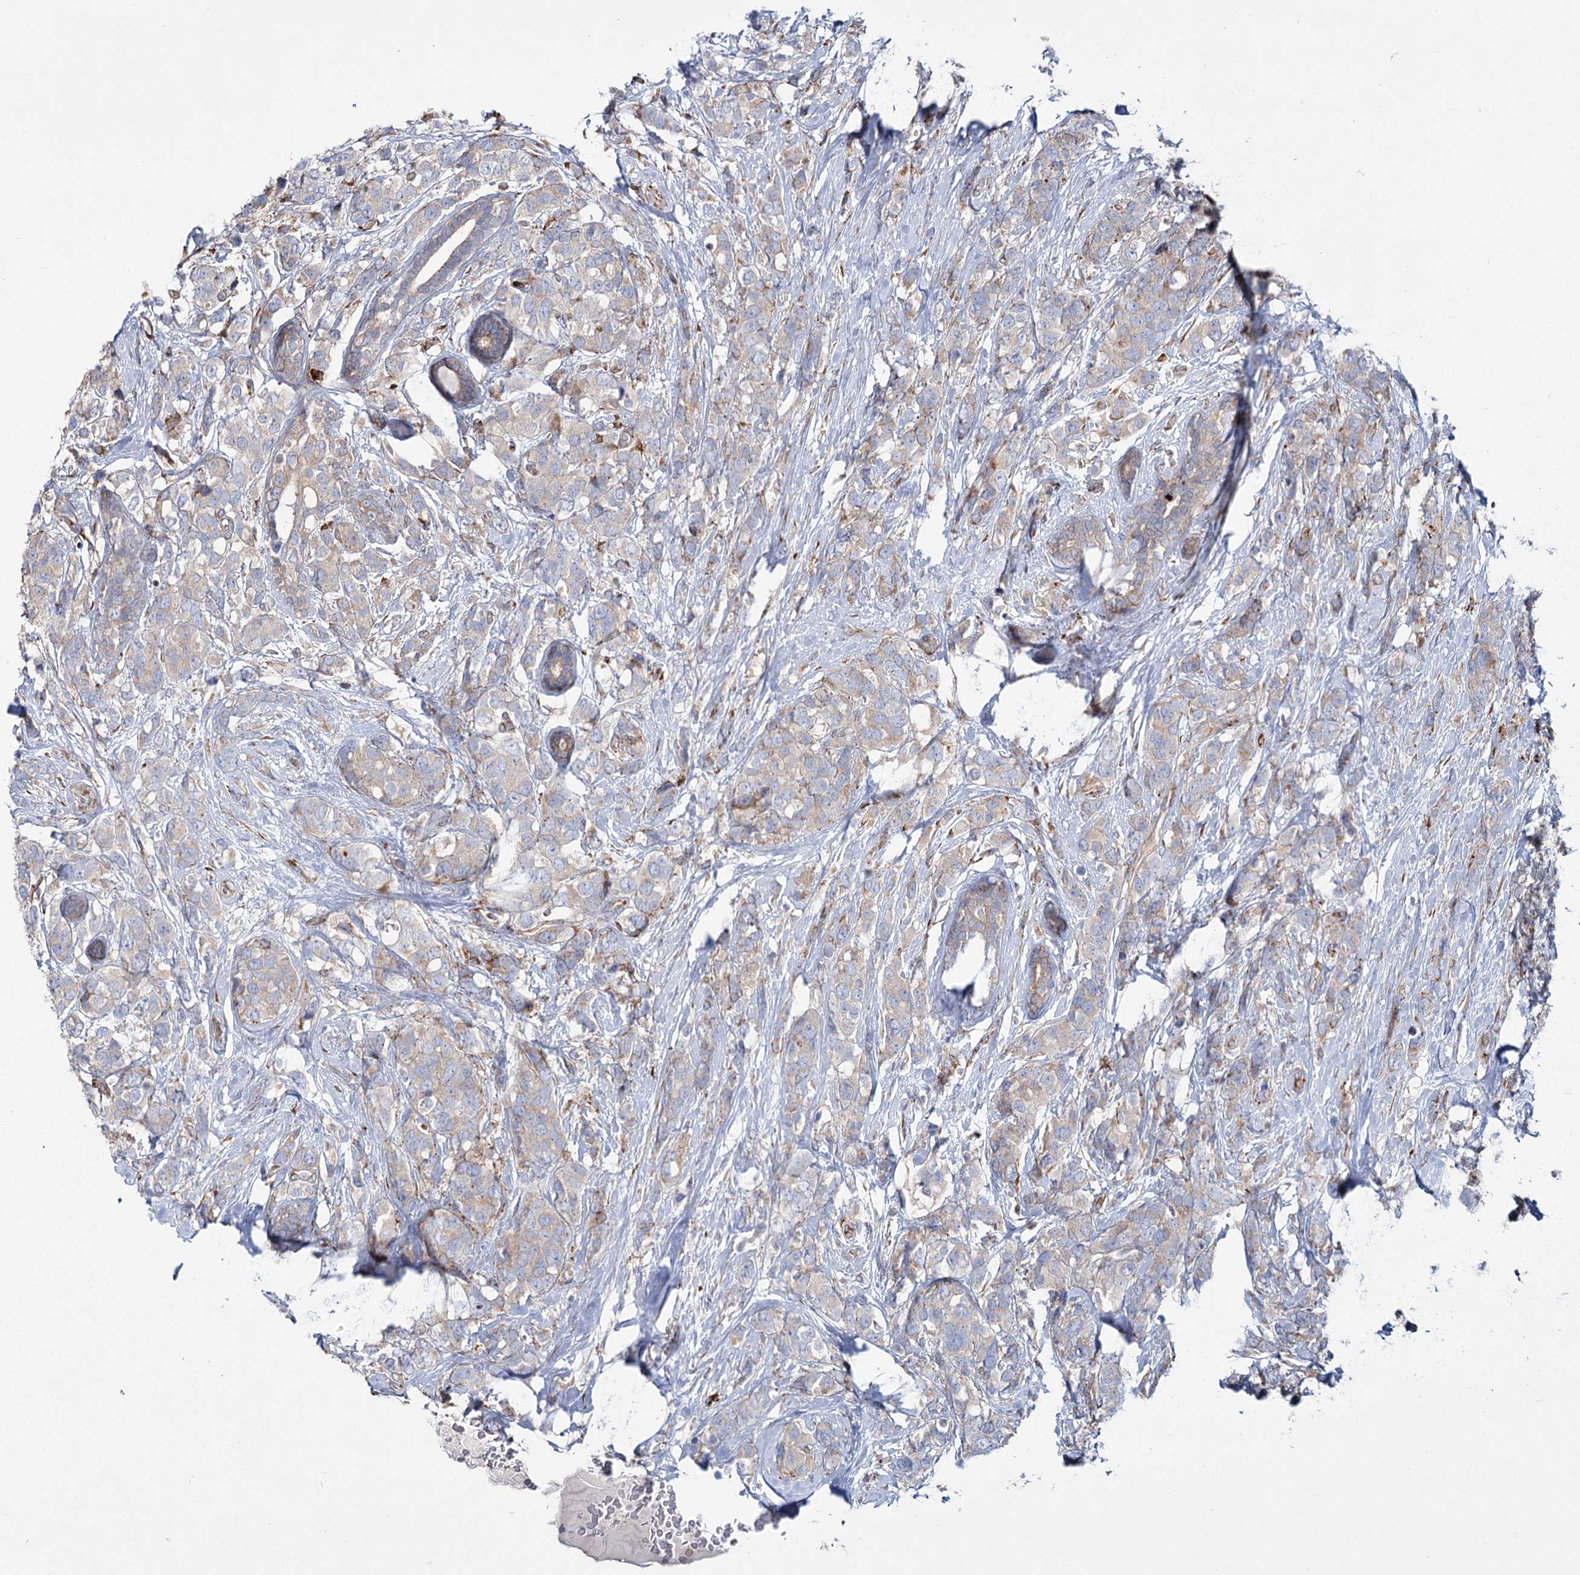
{"staining": {"intensity": "weak", "quantity": "<25%", "location": "cytoplasmic/membranous"}, "tissue": "breast cancer", "cell_type": "Tumor cells", "image_type": "cancer", "snomed": [{"axis": "morphology", "description": "Lobular carcinoma"}, {"axis": "topography", "description": "Breast"}], "caption": "Tumor cells are negative for brown protein staining in breast cancer (lobular carcinoma).", "gene": "POGLUT1", "patient": {"sex": "female", "age": 59}}